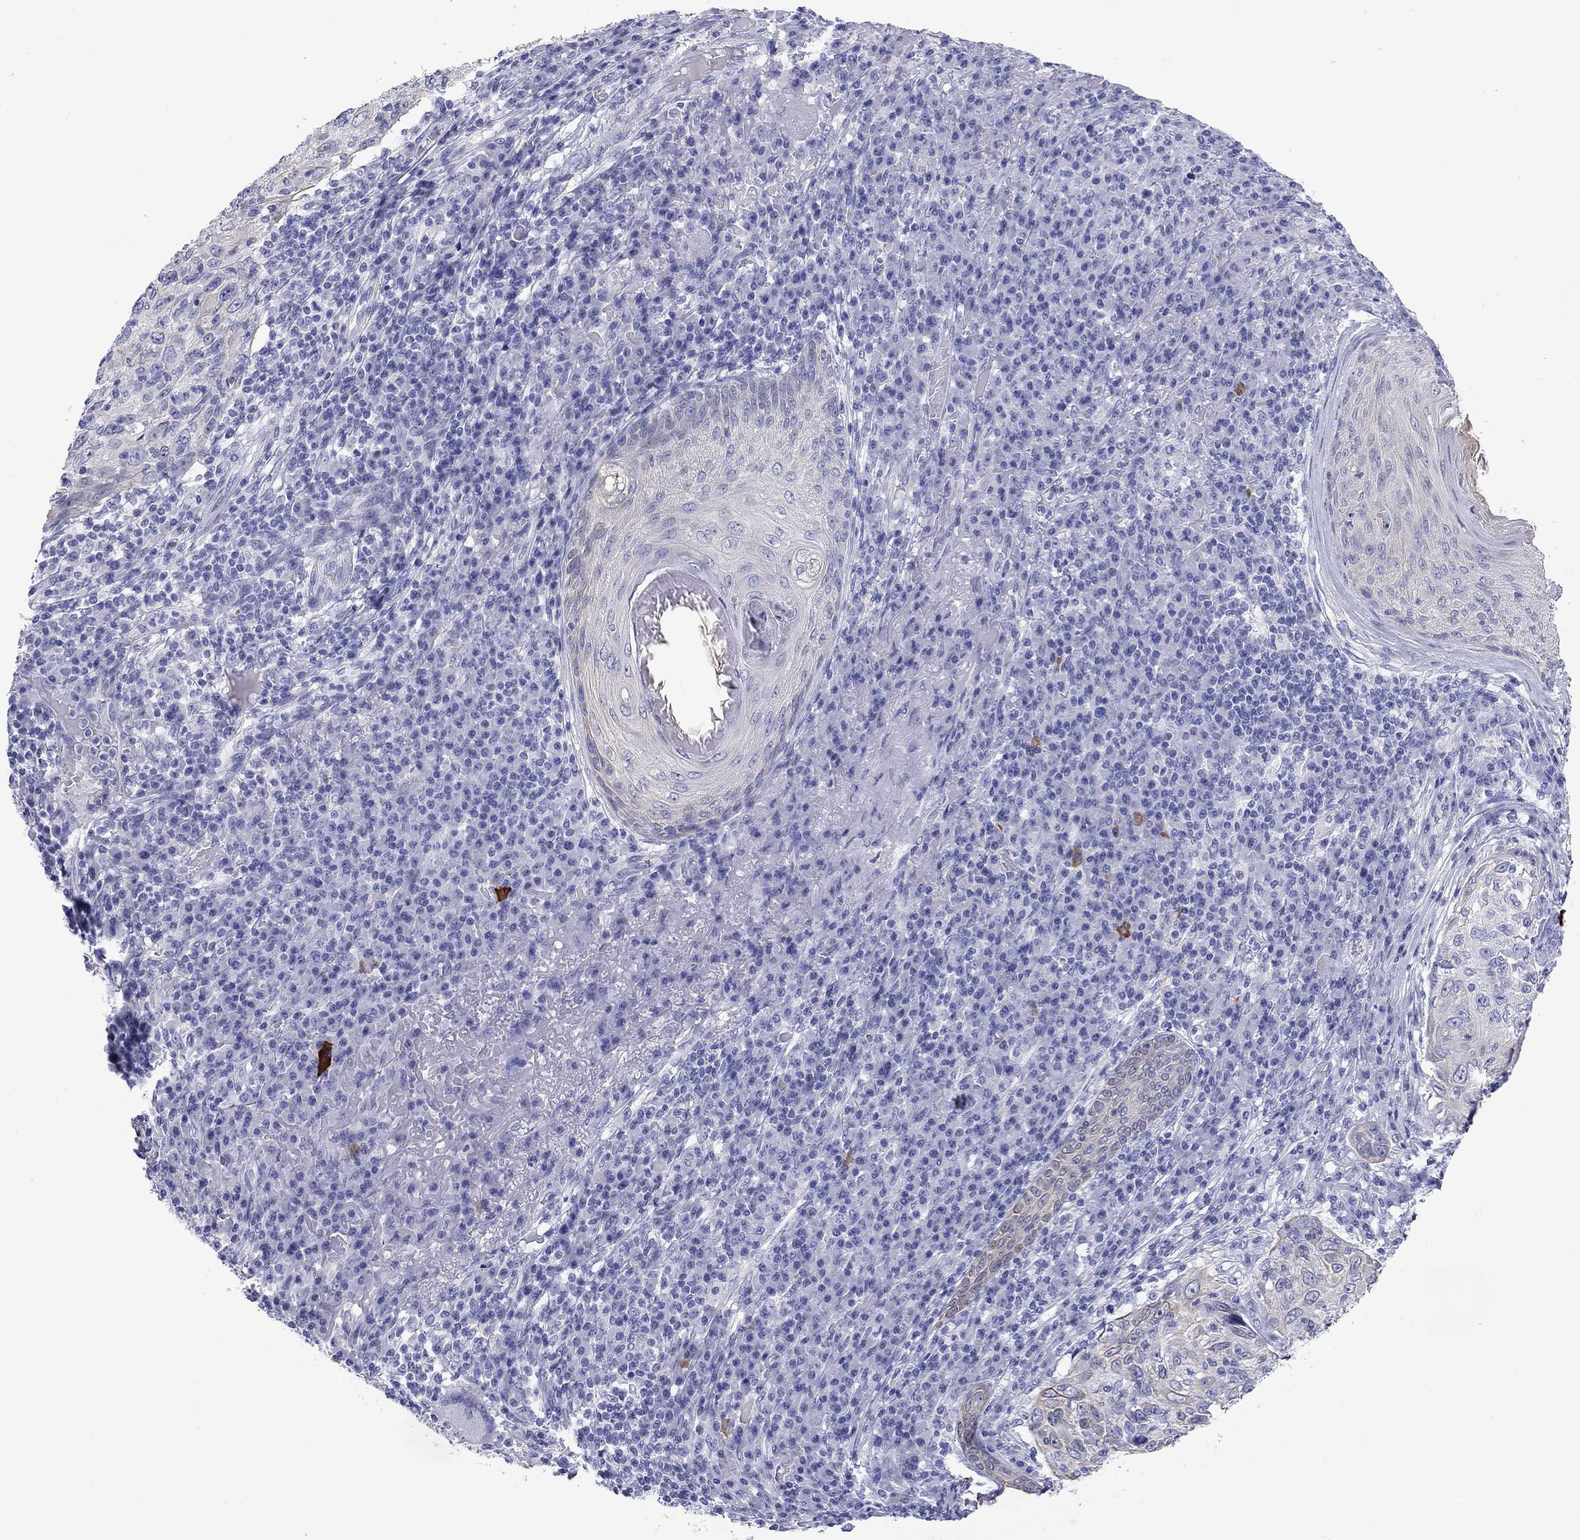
{"staining": {"intensity": "weak", "quantity": "<25%", "location": "cytoplasmic/membranous"}, "tissue": "skin cancer", "cell_type": "Tumor cells", "image_type": "cancer", "snomed": [{"axis": "morphology", "description": "Squamous cell carcinoma, NOS"}, {"axis": "topography", "description": "Skin"}], "caption": "A histopathology image of skin squamous cell carcinoma stained for a protein exhibits no brown staining in tumor cells.", "gene": "CMYA5", "patient": {"sex": "male", "age": 92}}